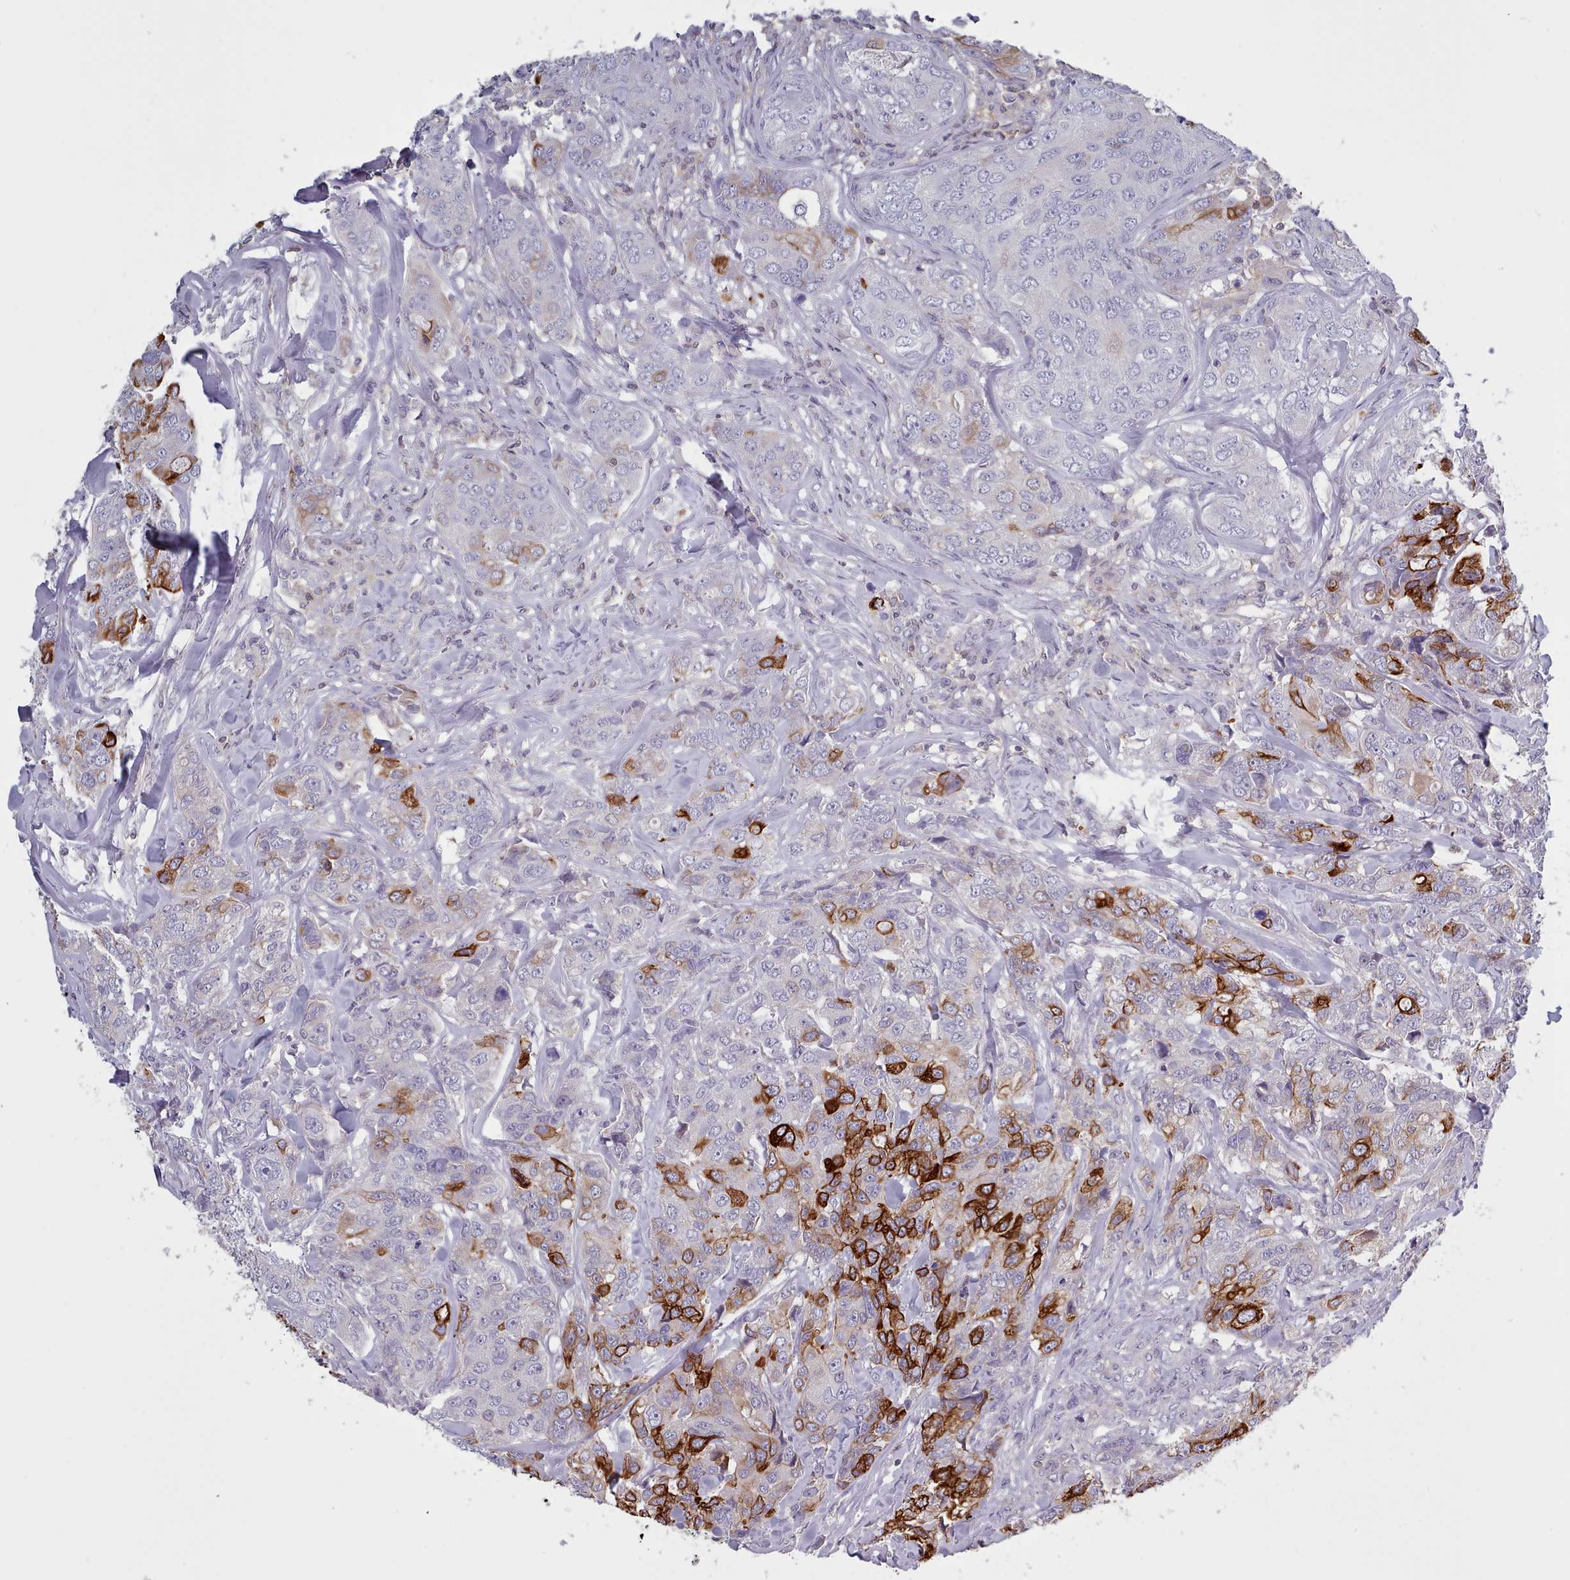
{"staining": {"intensity": "strong", "quantity": "<25%", "location": "cytoplasmic/membranous"}, "tissue": "breast cancer", "cell_type": "Tumor cells", "image_type": "cancer", "snomed": [{"axis": "morphology", "description": "Duct carcinoma"}, {"axis": "topography", "description": "Breast"}], "caption": "Brown immunohistochemical staining in human breast cancer (infiltrating ductal carcinoma) displays strong cytoplasmic/membranous expression in approximately <25% of tumor cells.", "gene": "RAC2", "patient": {"sex": "female", "age": 43}}